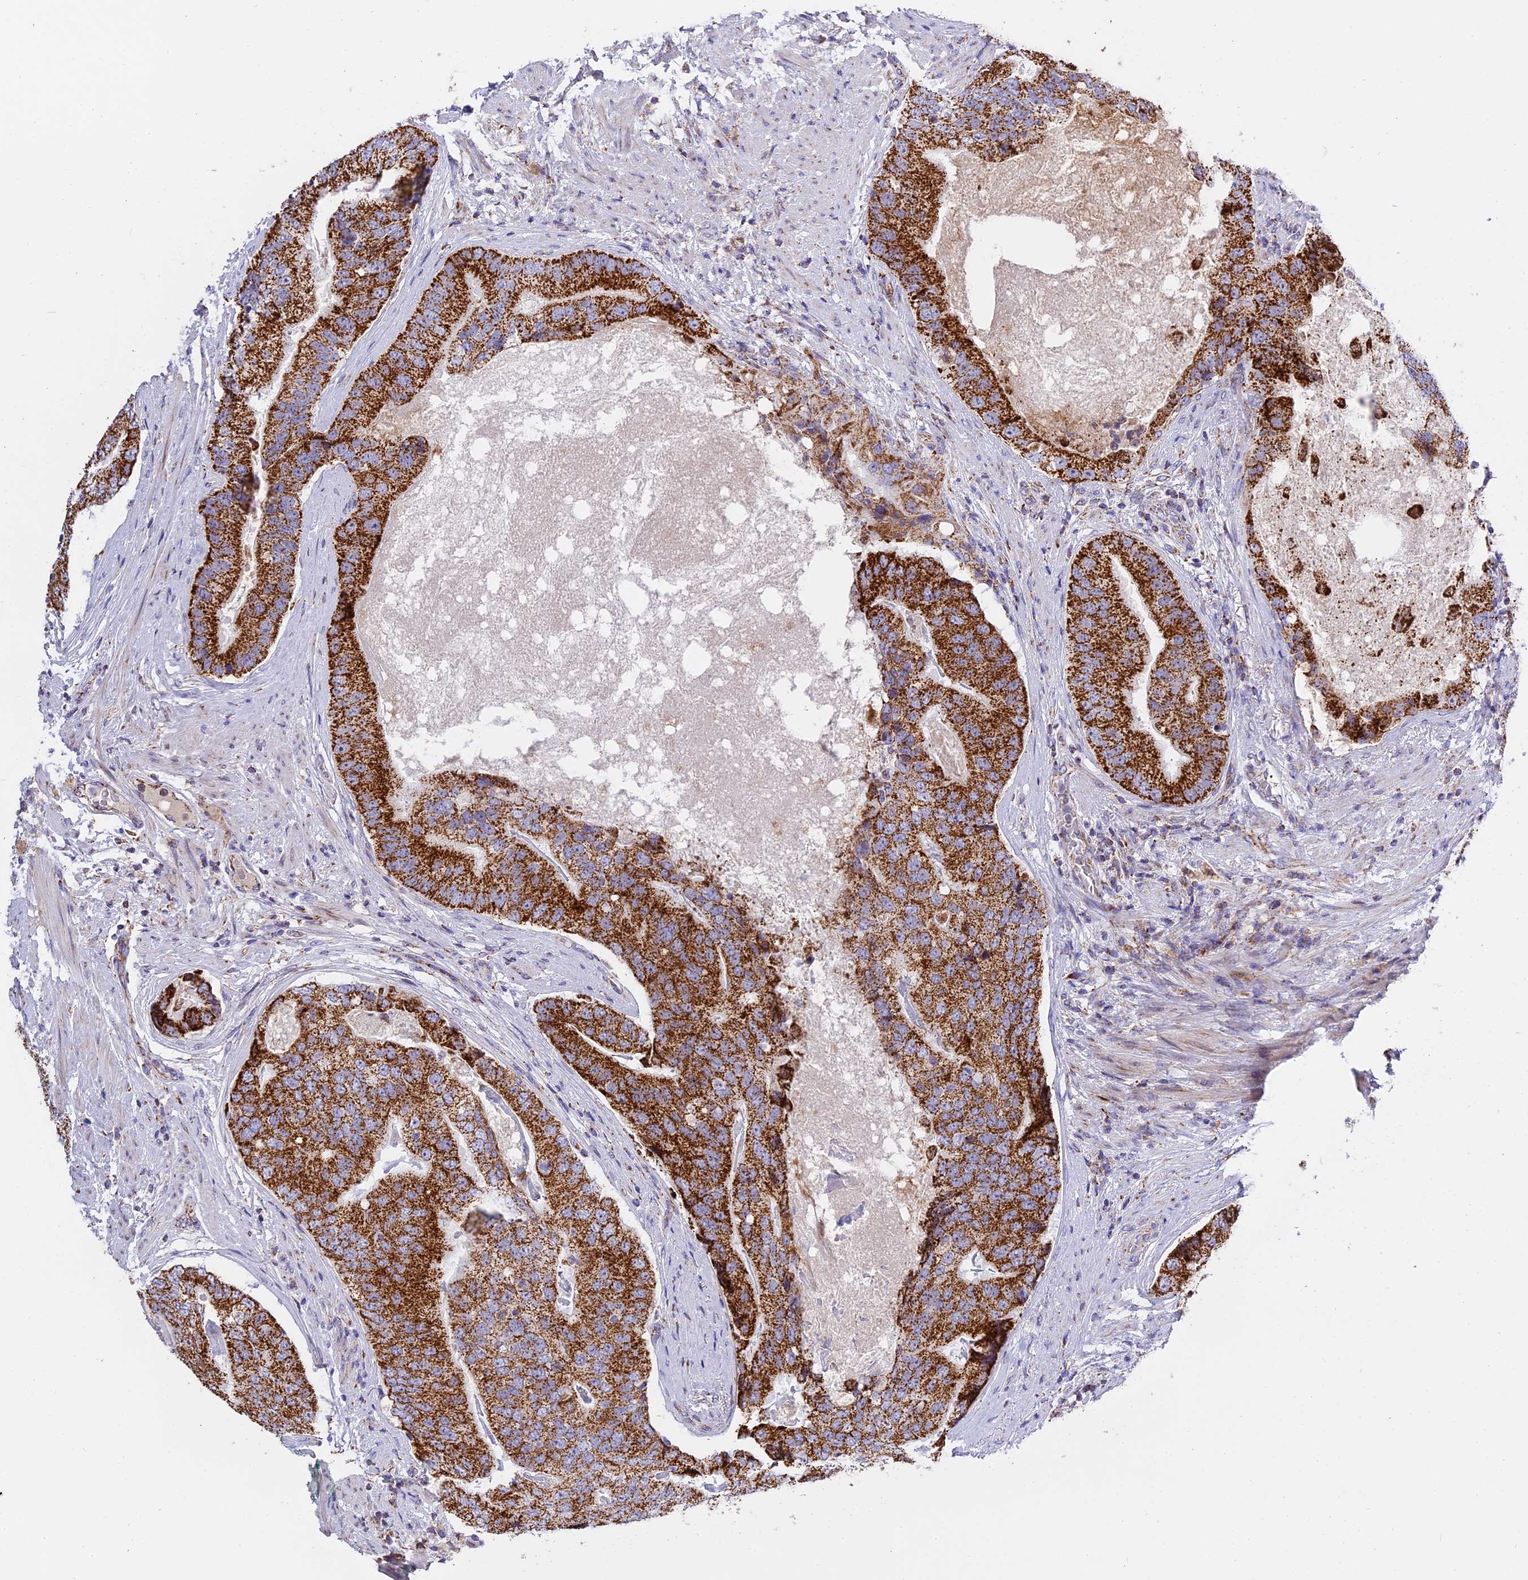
{"staining": {"intensity": "strong", "quantity": ">75%", "location": "cytoplasmic/membranous"}, "tissue": "prostate cancer", "cell_type": "Tumor cells", "image_type": "cancer", "snomed": [{"axis": "morphology", "description": "Adenocarcinoma, High grade"}, {"axis": "topography", "description": "Prostate"}], "caption": "This photomicrograph demonstrates immunohistochemistry staining of prostate cancer, with high strong cytoplasmic/membranous expression in approximately >75% of tumor cells.", "gene": "MRPS34", "patient": {"sex": "male", "age": 70}}